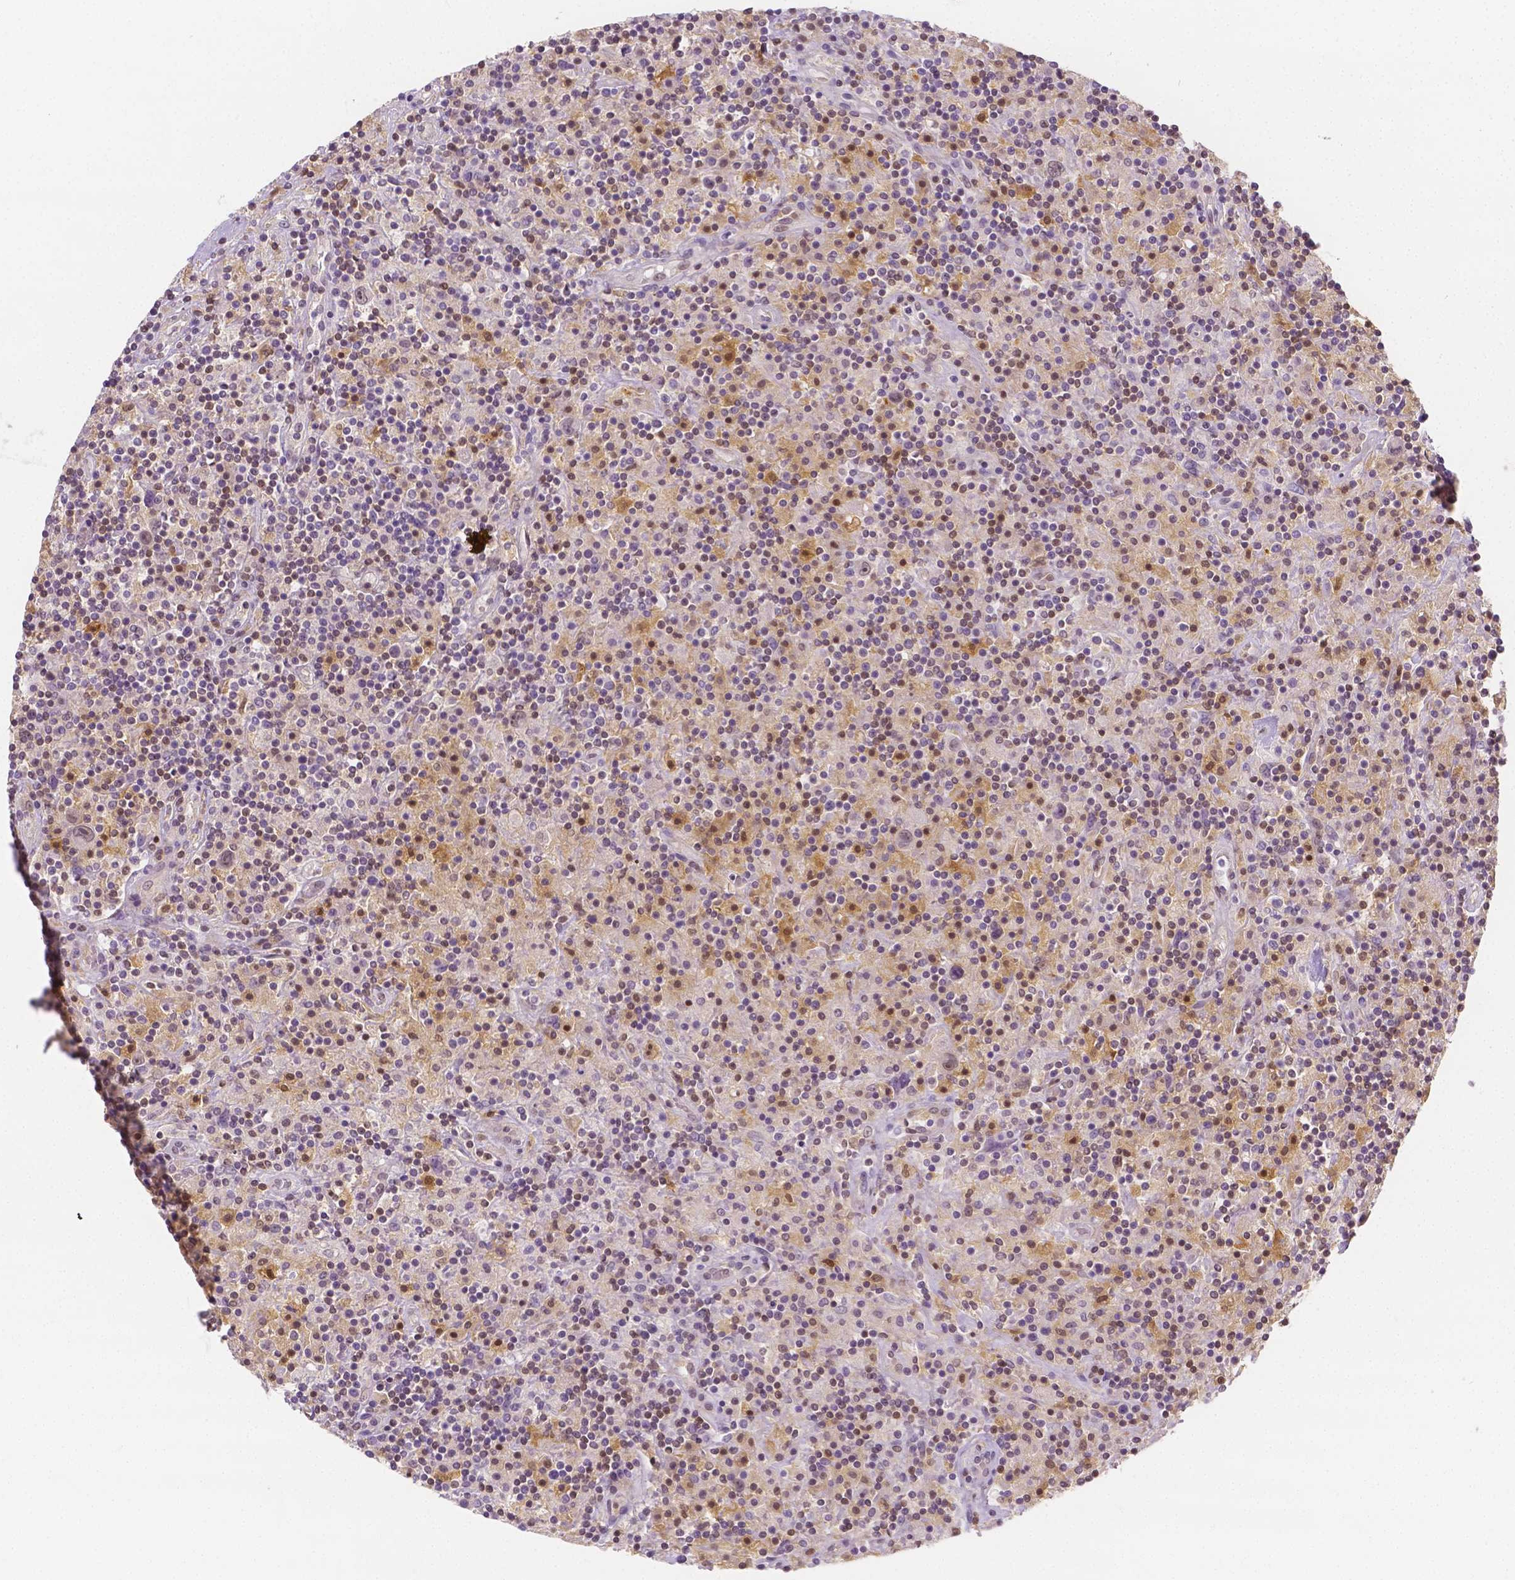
{"staining": {"intensity": "negative", "quantity": "none", "location": "none"}, "tissue": "lymphoma", "cell_type": "Tumor cells", "image_type": "cancer", "snomed": [{"axis": "morphology", "description": "Hodgkin's disease, NOS"}, {"axis": "topography", "description": "Lymph node"}], "caption": "Protein analysis of lymphoma displays no significant positivity in tumor cells.", "gene": "SGTB", "patient": {"sex": "male", "age": 70}}